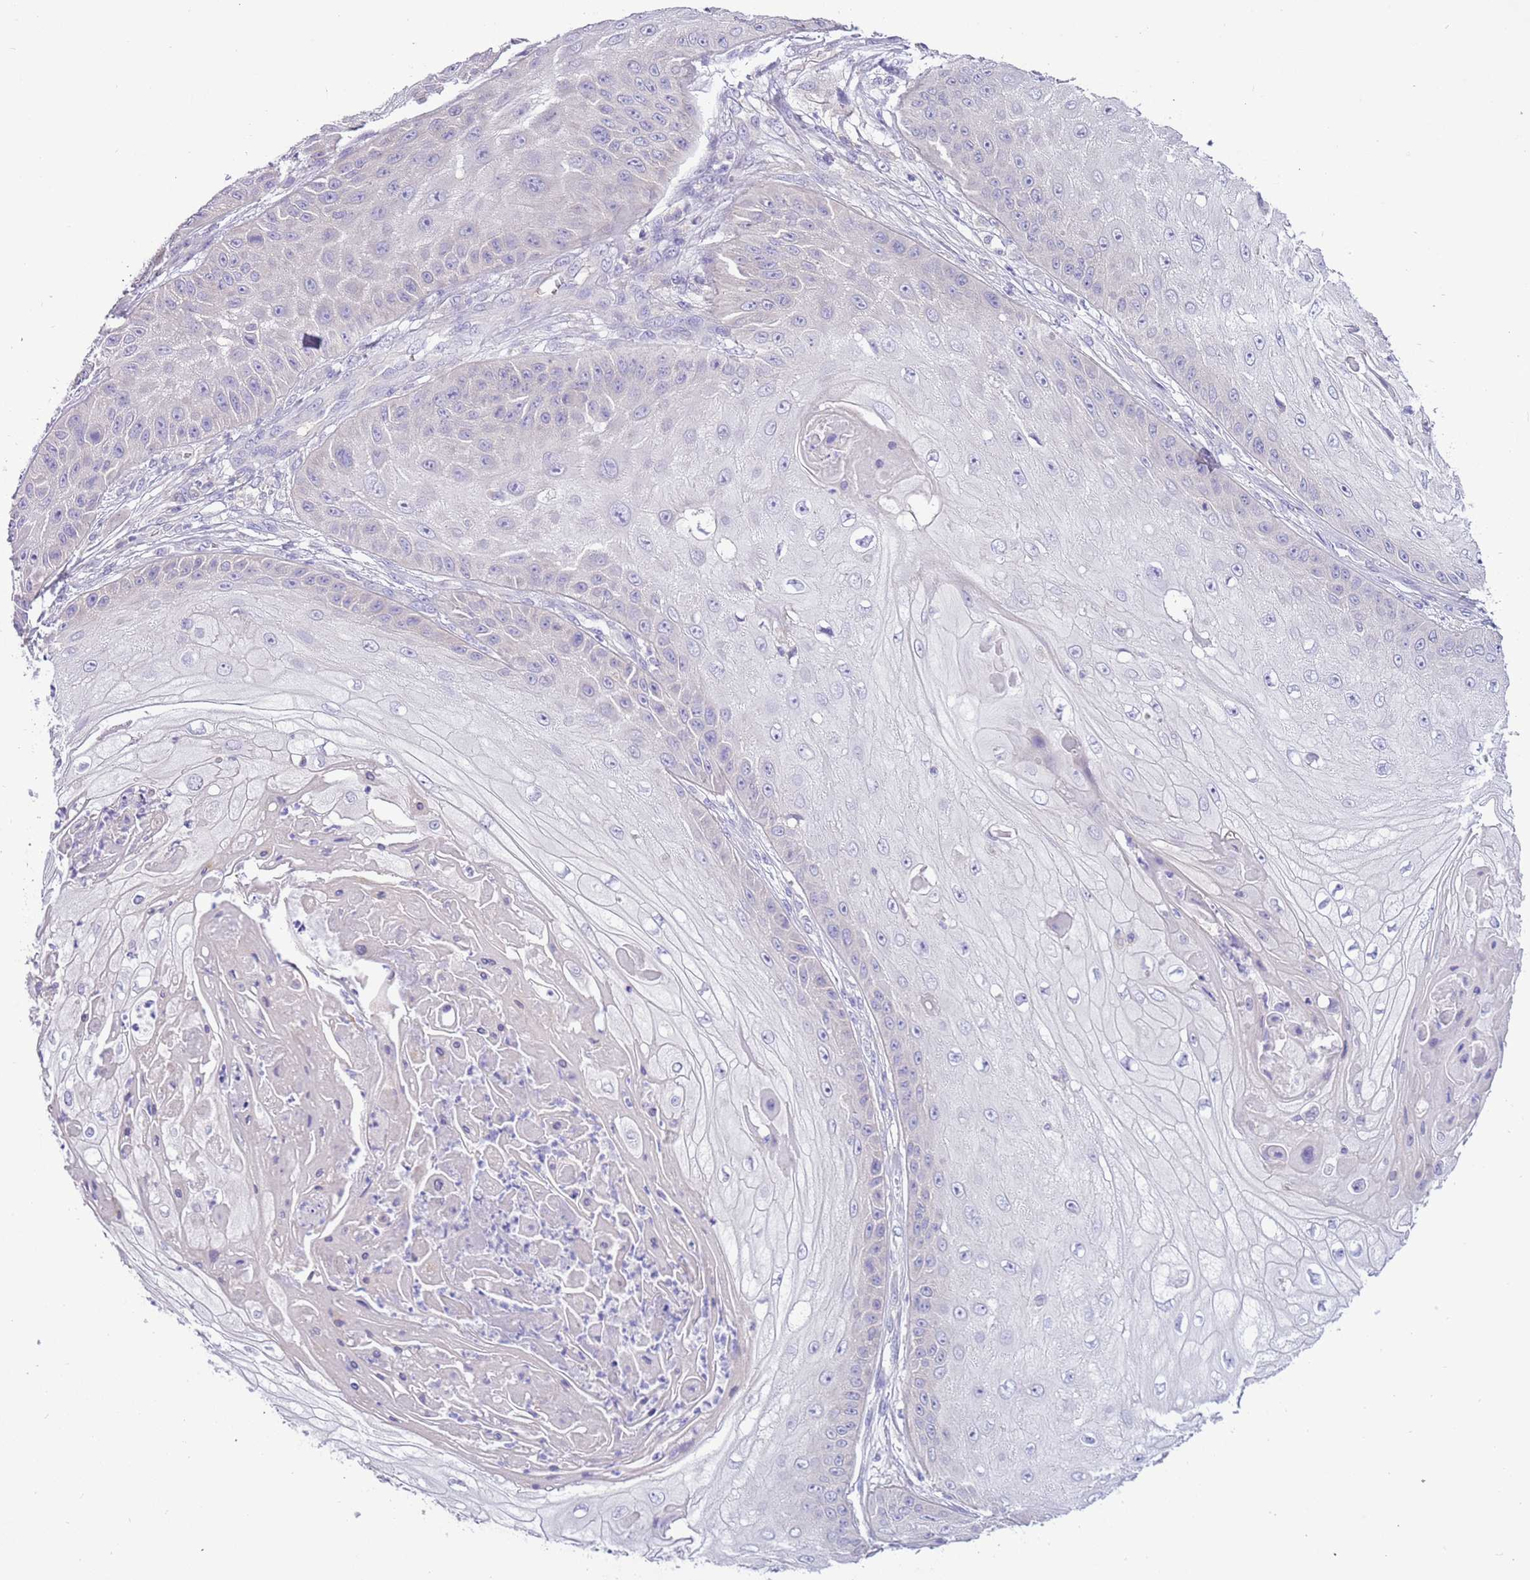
{"staining": {"intensity": "negative", "quantity": "none", "location": "none"}, "tissue": "skin cancer", "cell_type": "Tumor cells", "image_type": "cancer", "snomed": [{"axis": "morphology", "description": "Squamous cell carcinoma, NOS"}, {"axis": "topography", "description": "Skin"}], "caption": "DAB immunohistochemical staining of skin cancer (squamous cell carcinoma) shows no significant expression in tumor cells.", "gene": "STIP1", "patient": {"sex": "male", "age": 70}}